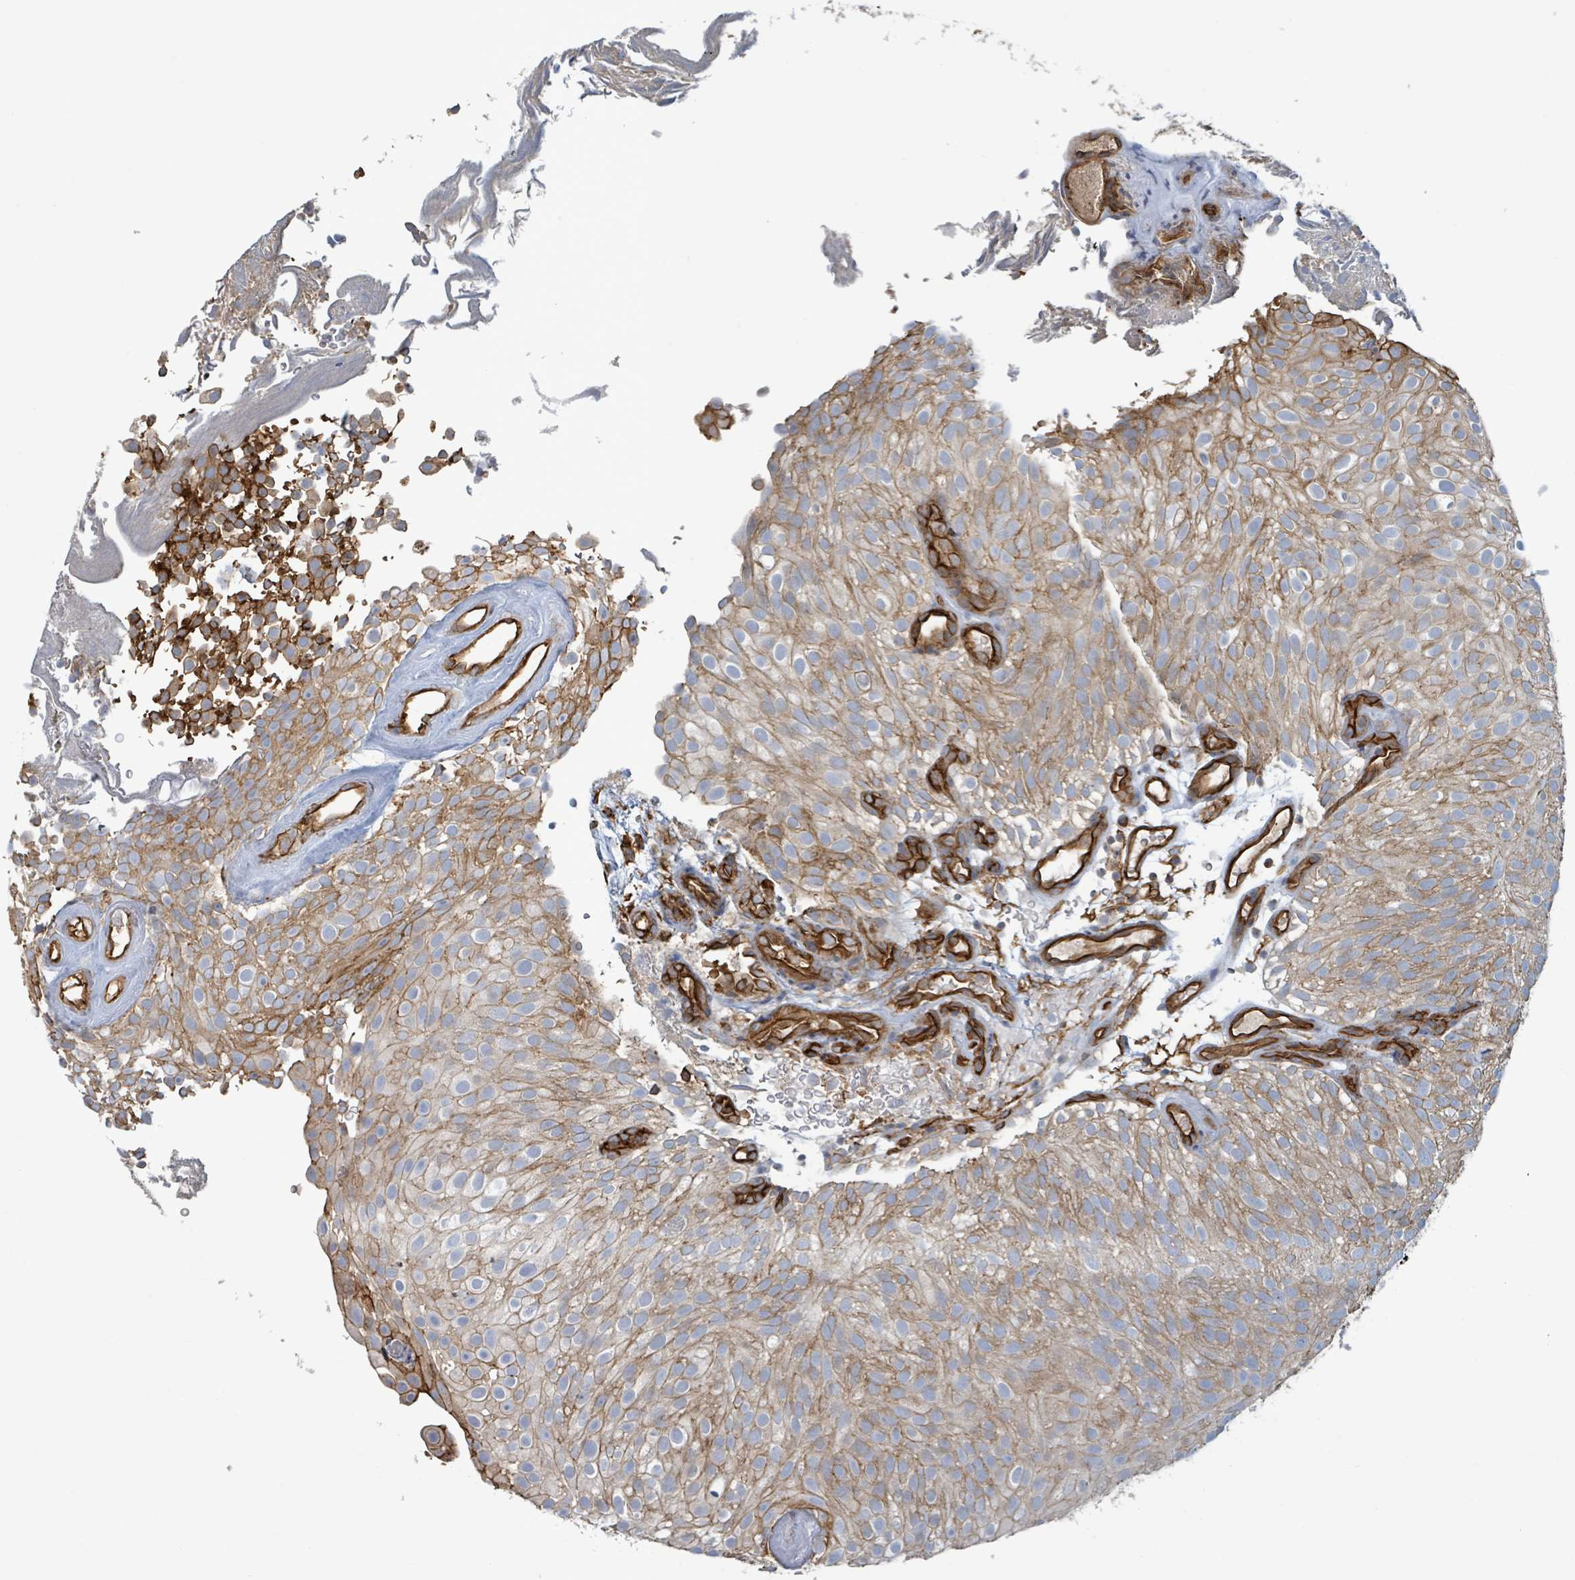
{"staining": {"intensity": "moderate", "quantity": "25%-75%", "location": "cytoplasmic/membranous"}, "tissue": "urothelial cancer", "cell_type": "Tumor cells", "image_type": "cancer", "snomed": [{"axis": "morphology", "description": "Urothelial carcinoma, Low grade"}, {"axis": "topography", "description": "Urinary bladder"}], "caption": "Immunohistochemical staining of urothelial carcinoma (low-grade) displays medium levels of moderate cytoplasmic/membranous protein staining in about 25%-75% of tumor cells. (DAB (3,3'-diaminobenzidine) = brown stain, brightfield microscopy at high magnification).", "gene": "LDOC1", "patient": {"sex": "male", "age": 78}}